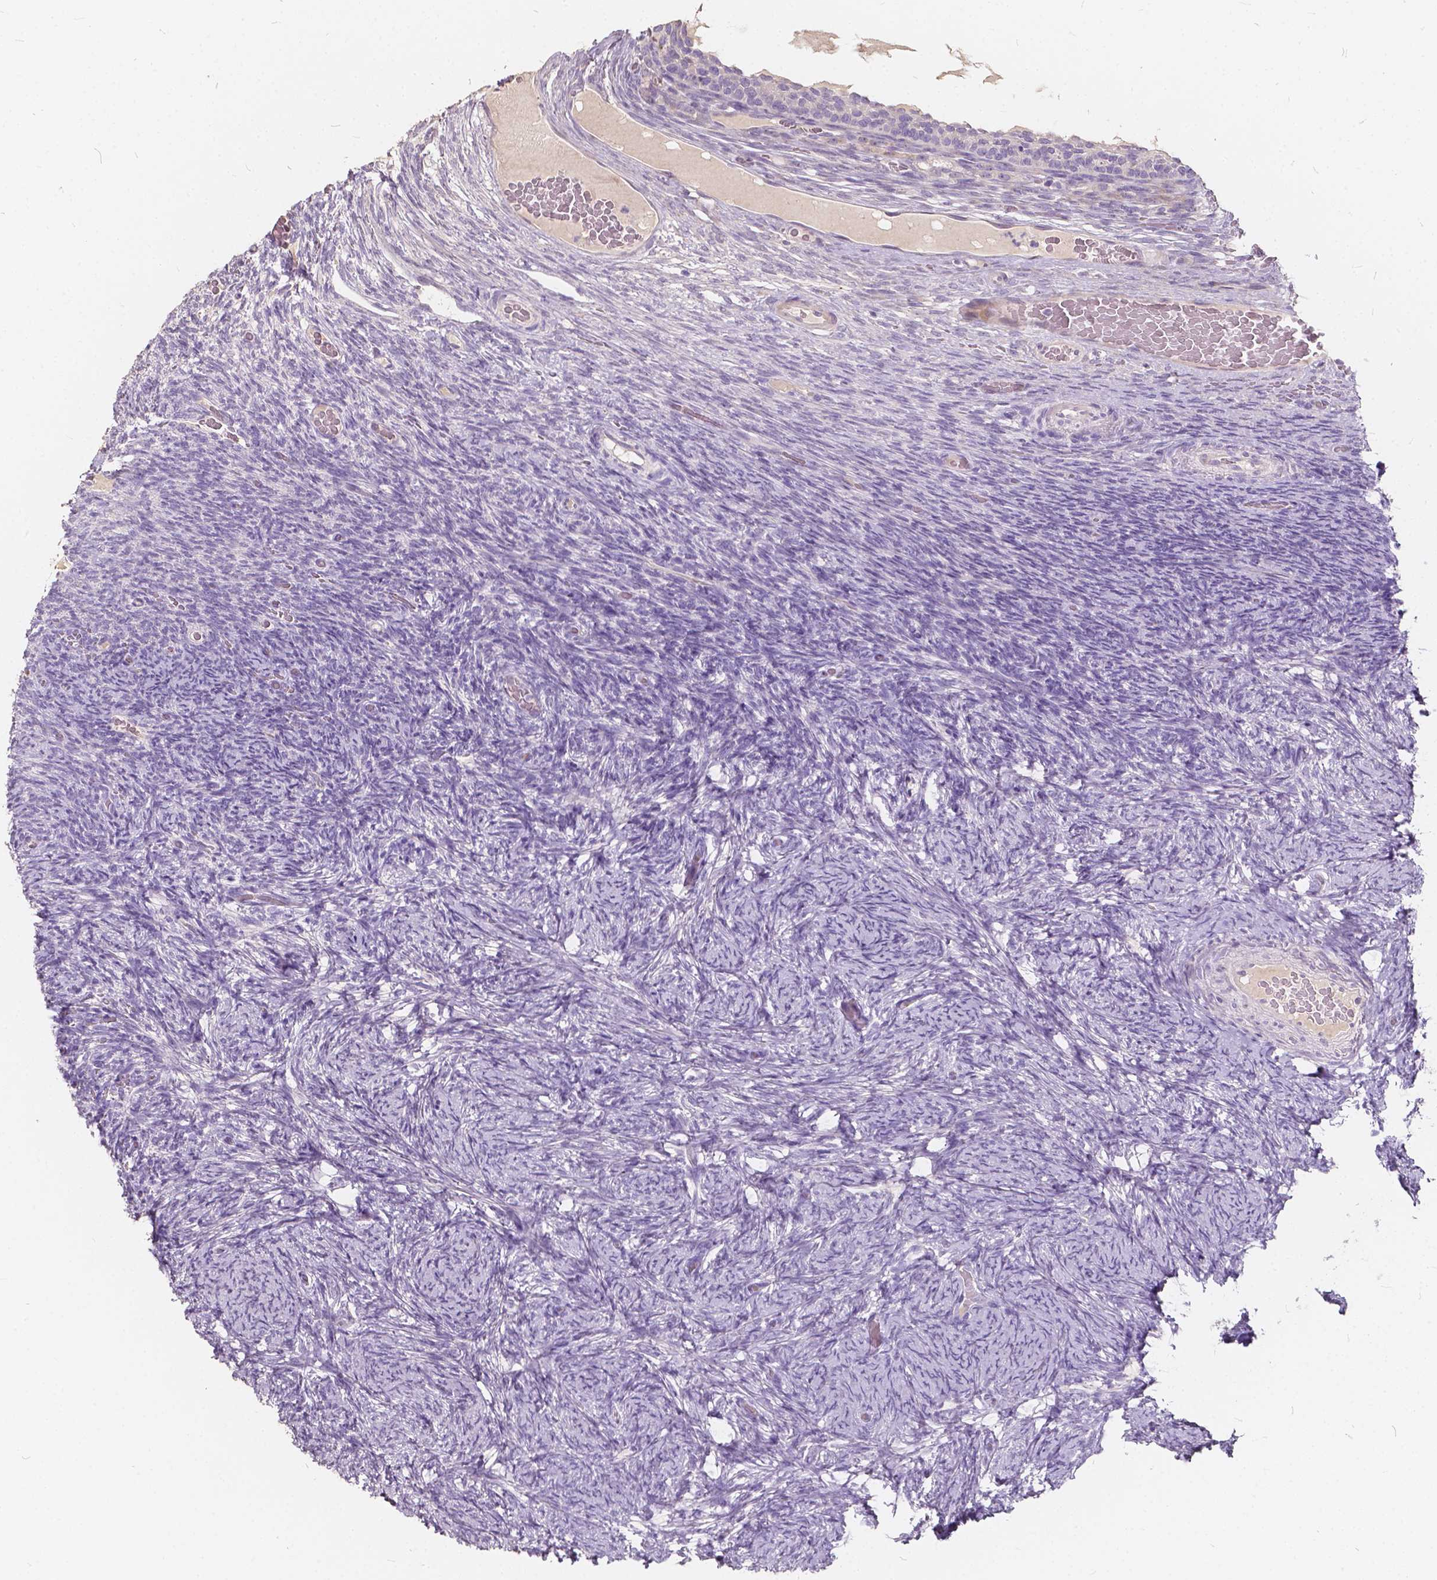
{"staining": {"intensity": "negative", "quantity": "none", "location": "none"}, "tissue": "ovary", "cell_type": "Ovarian stroma cells", "image_type": "normal", "snomed": [{"axis": "morphology", "description": "Normal tissue, NOS"}, {"axis": "topography", "description": "Ovary"}], "caption": "DAB (3,3'-diaminobenzidine) immunohistochemical staining of normal human ovary demonstrates no significant expression in ovarian stroma cells.", "gene": "SLC7A8", "patient": {"sex": "female", "age": 34}}